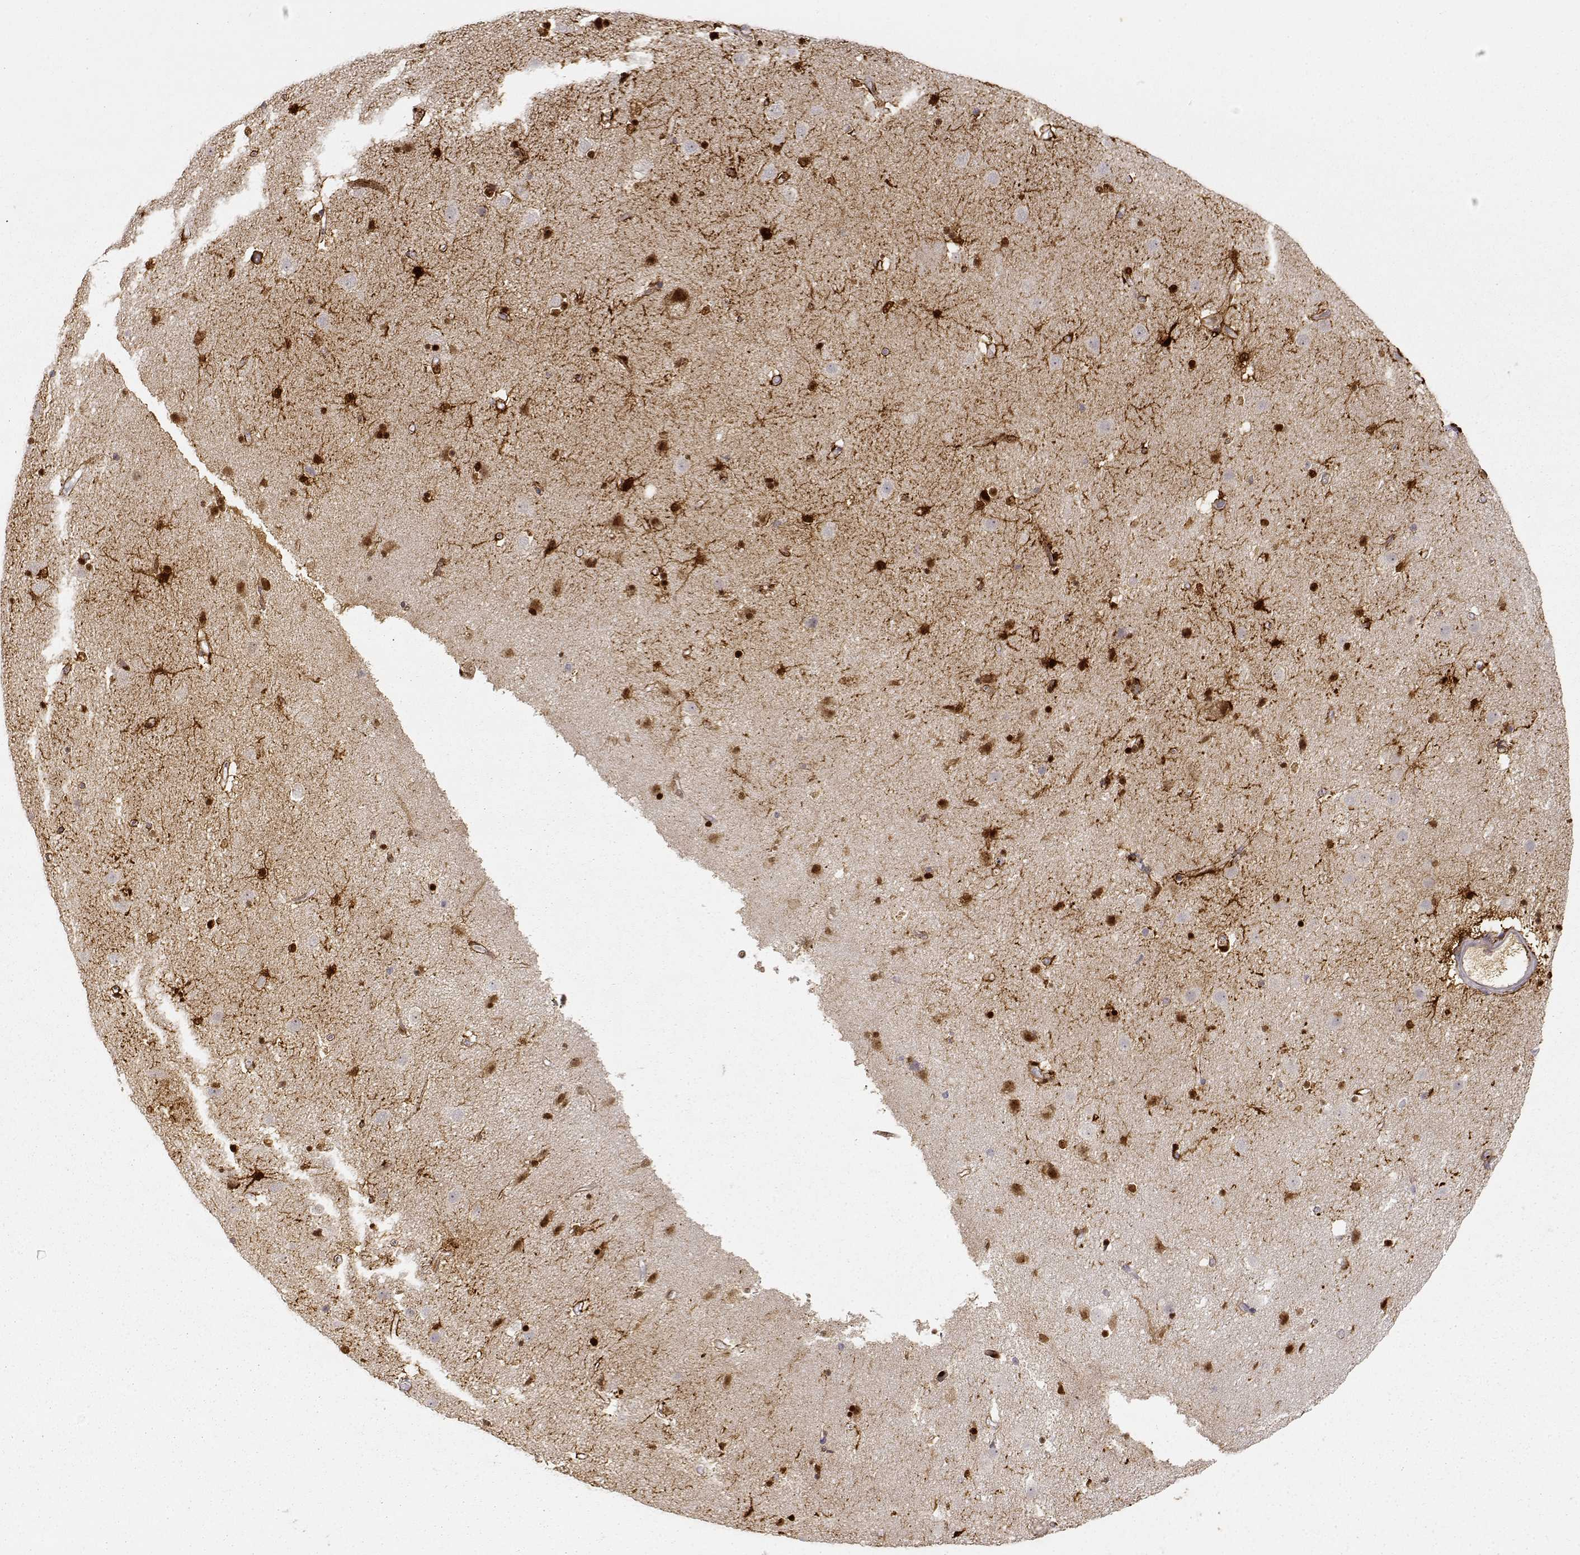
{"staining": {"intensity": "strong", "quantity": ">75%", "location": "nuclear"}, "tissue": "caudate", "cell_type": "Glial cells", "image_type": "normal", "snomed": [{"axis": "morphology", "description": "Normal tissue, NOS"}, {"axis": "topography", "description": "Lateral ventricle wall"}], "caption": "IHC of benign human caudate displays high levels of strong nuclear positivity in approximately >75% of glial cells.", "gene": "S100B", "patient": {"sex": "female", "age": 71}}